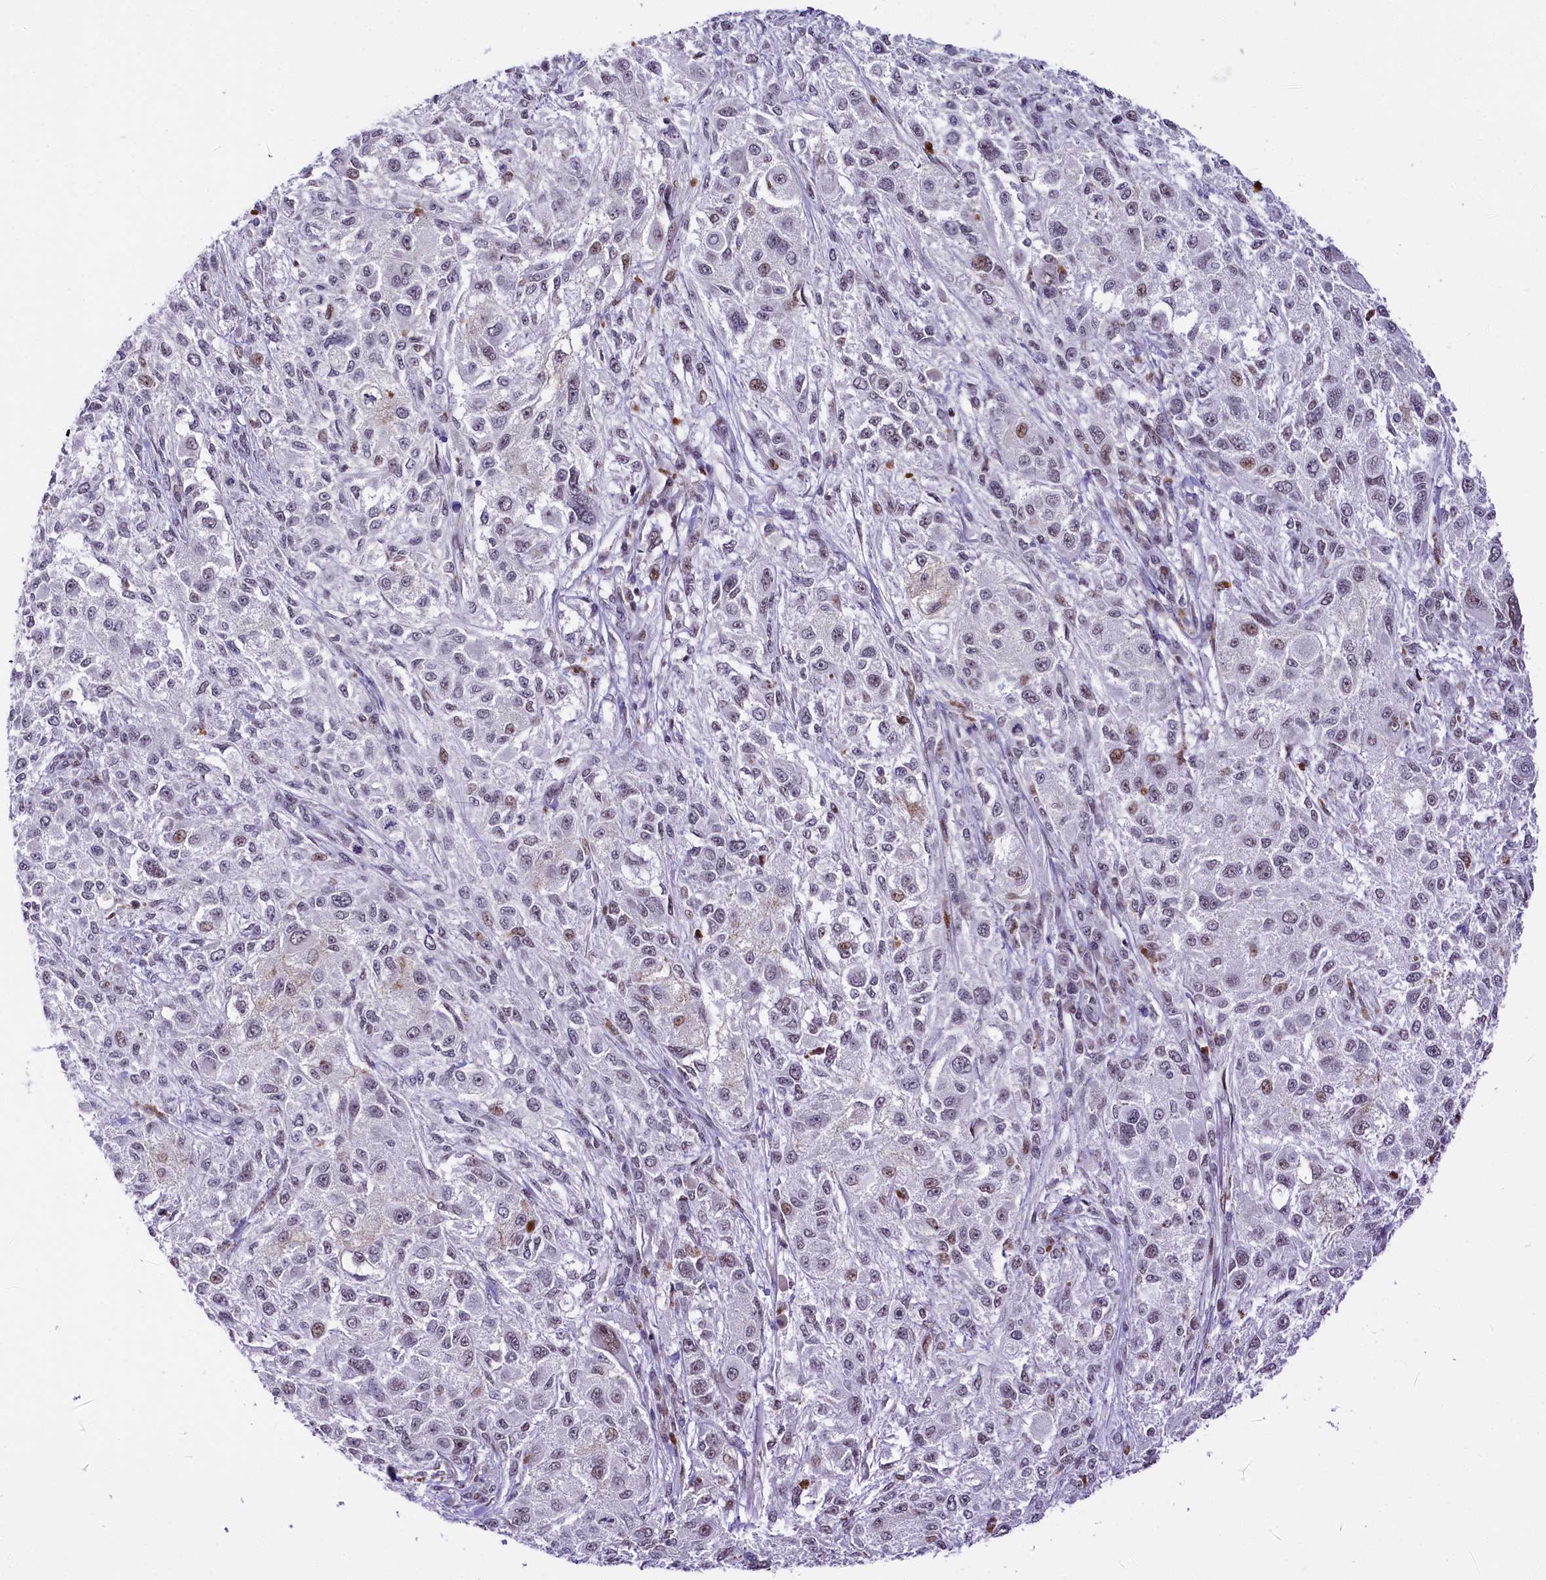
{"staining": {"intensity": "moderate", "quantity": "<25%", "location": "nuclear"}, "tissue": "melanoma", "cell_type": "Tumor cells", "image_type": "cancer", "snomed": [{"axis": "morphology", "description": "Necrosis, NOS"}, {"axis": "morphology", "description": "Malignant melanoma, NOS"}, {"axis": "topography", "description": "Skin"}], "caption": "Protein staining by immunohistochemistry shows moderate nuclear positivity in approximately <25% of tumor cells in melanoma. Nuclei are stained in blue.", "gene": "SCAF11", "patient": {"sex": "female", "age": 87}}